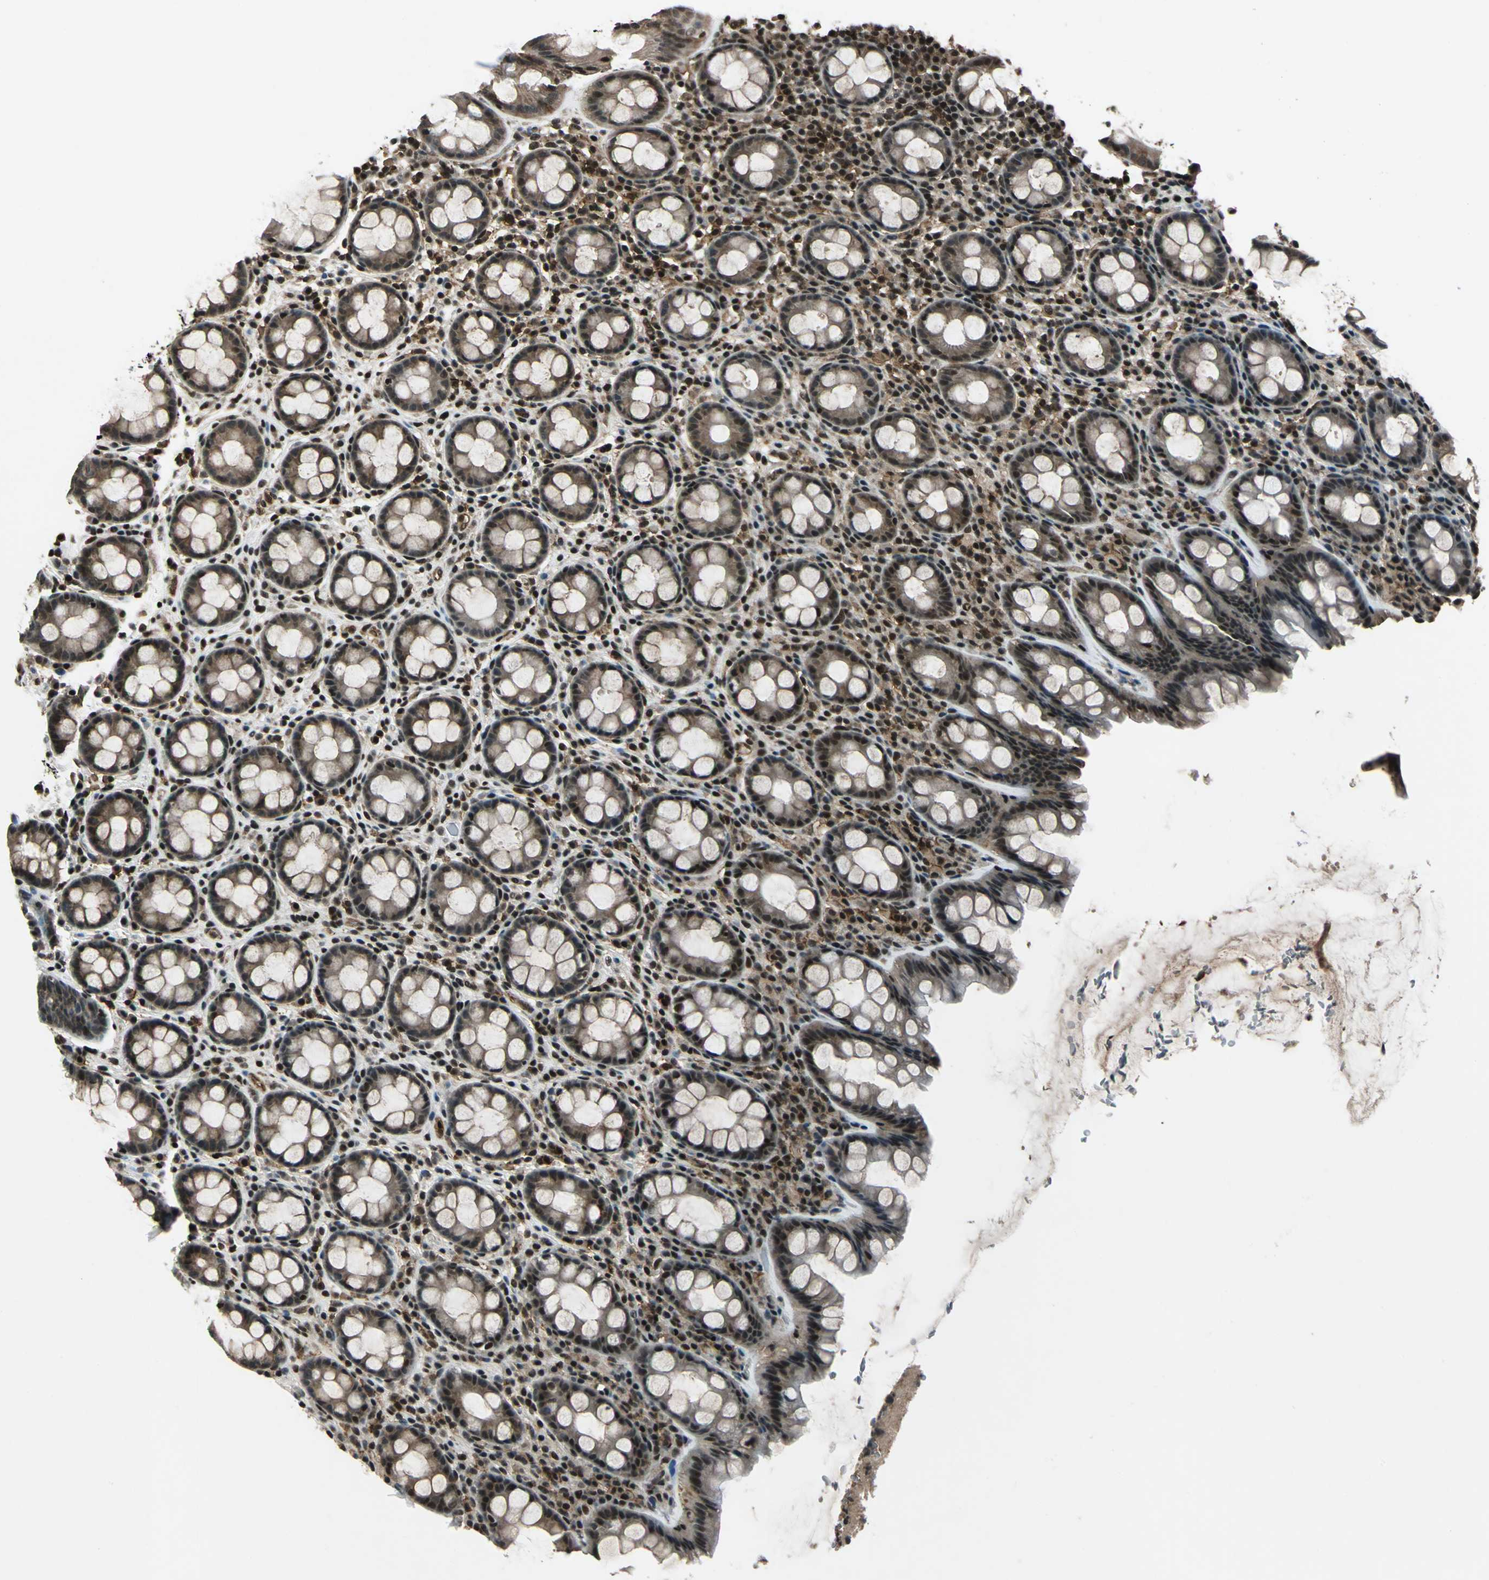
{"staining": {"intensity": "strong", "quantity": ">75%", "location": "cytoplasmic/membranous,nuclear"}, "tissue": "rectum", "cell_type": "Glandular cells", "image_type": "normal", "snomed": [{"axis": "morphology", "description": "Normal tissue, NOS"}, {"axis": "topography", "description": "Rectum"}], "caption": "A histopathology image of human rectum stained for a protein demonstrates strong cytoplasmic/membranous,nuclear brown staining in glandular cells.", "gene": "NR2C2", "patient": {"sex": "male", "age": 92}}